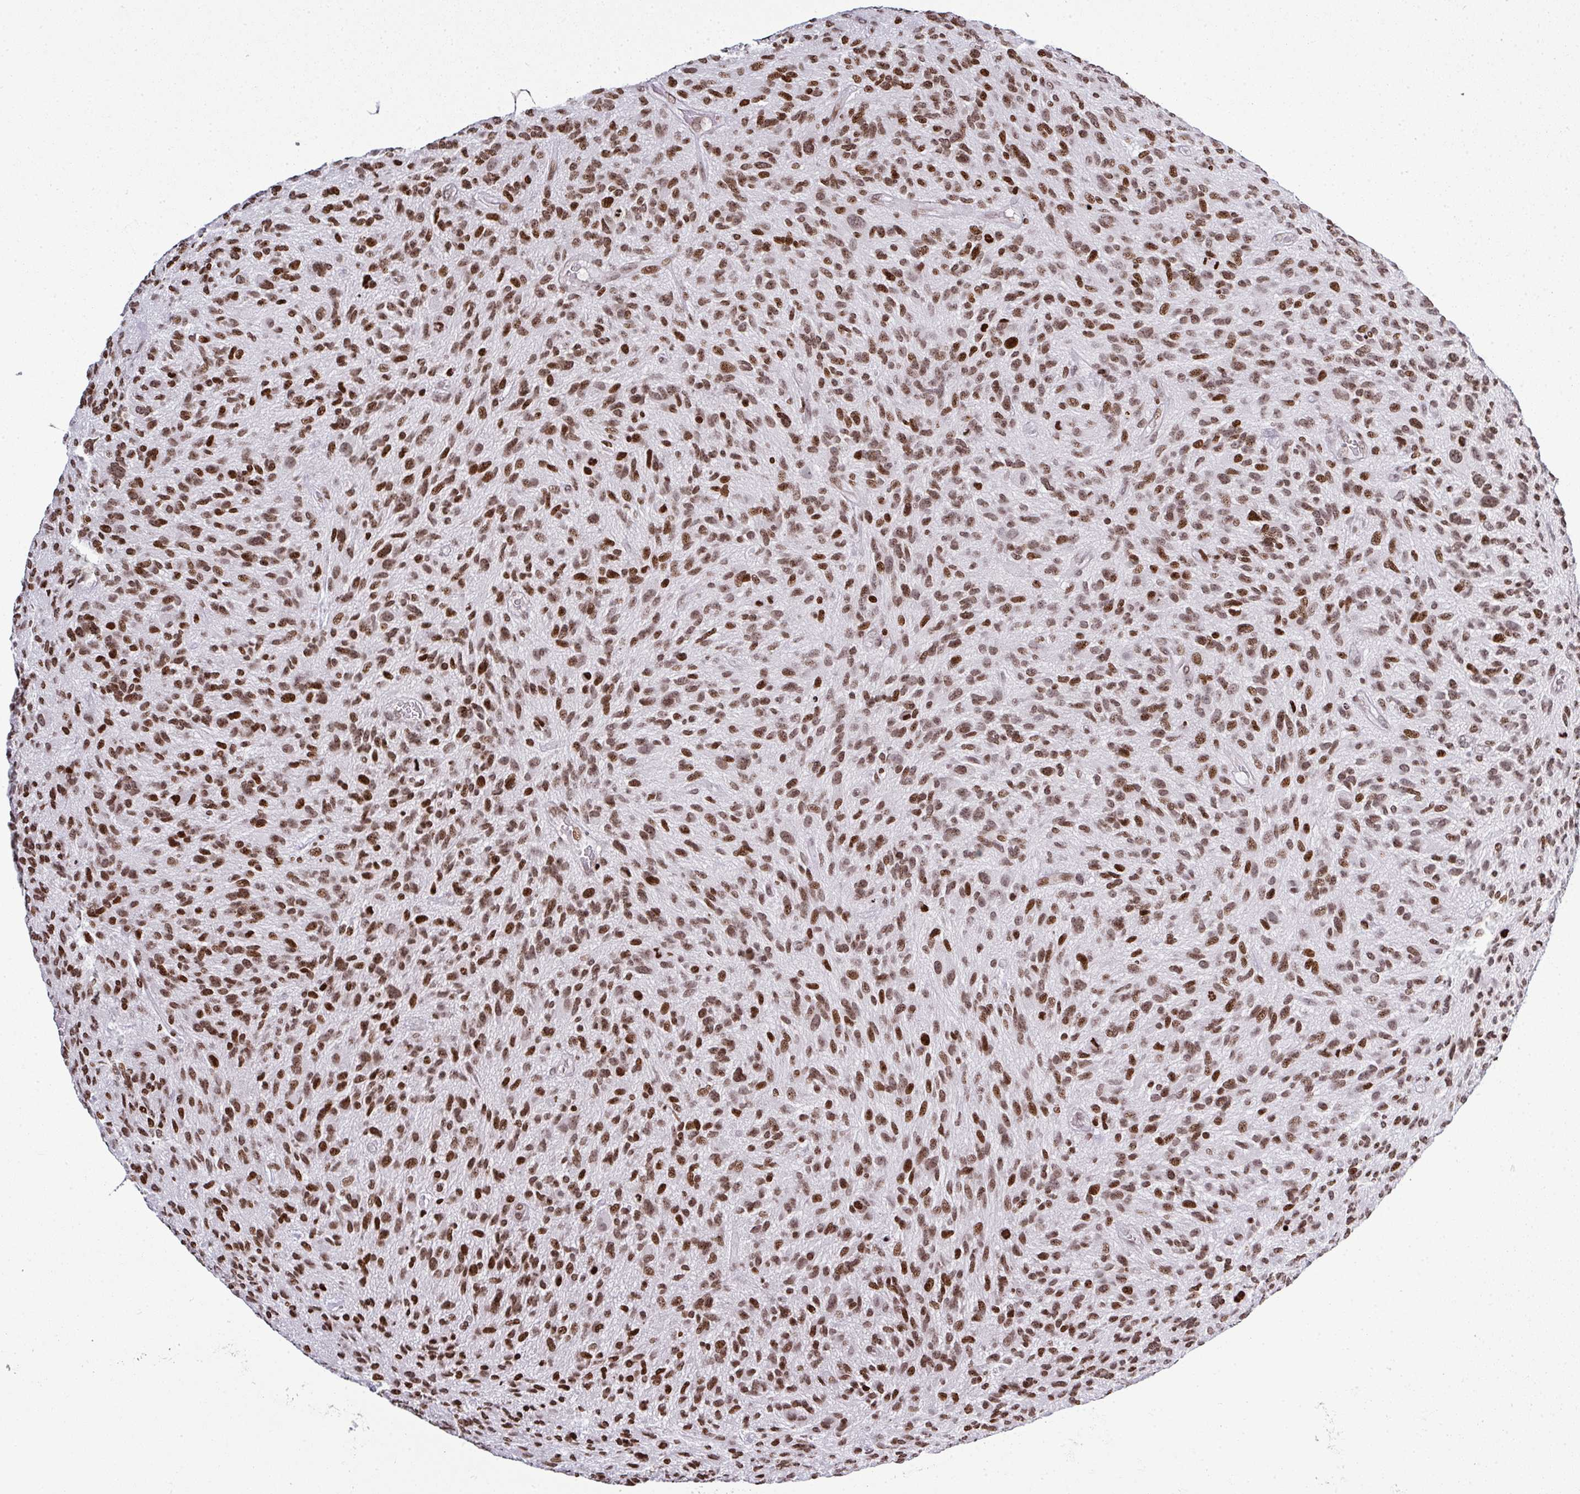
{"staining": {"intensity": "moderate", "quantity": ">75%", "location": "nuclear"}, "tissue": "glioma", "cell_type": "Tumor cells", "image_type": "cancer", "snomed": [{"axis": "morphology", "description": "Glioma, malignant, High grade"}, {"axis": "topography", "description": "Brain"}], "caption": "This image displays immunohistochemistry (IHC) staining of high-grade glioma (malignant), with medium moderate nuclear expression in about >75% of tumor cells.", "gene": "RASL11A", "patient": {"sex": "male", "age": 47}}